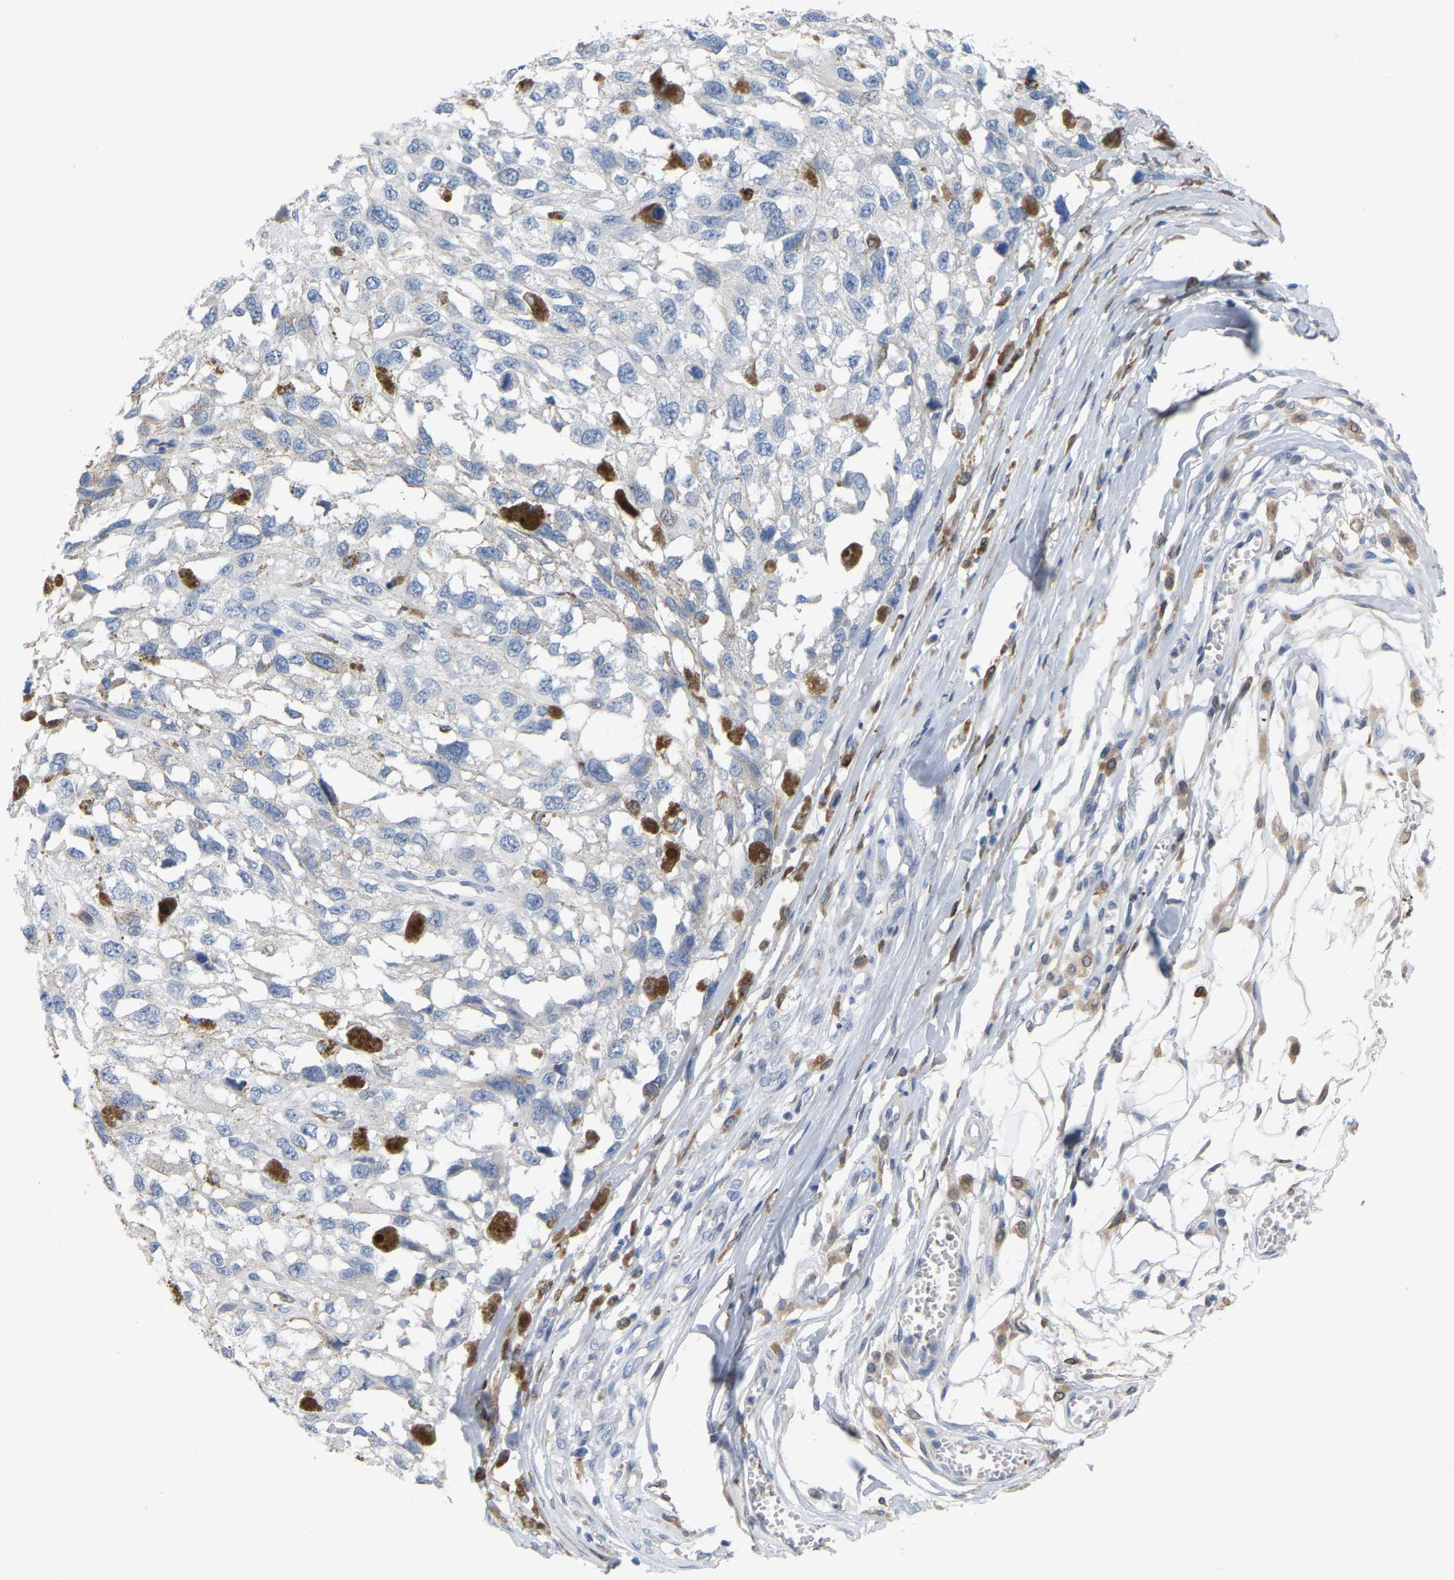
{"staining": {"intensity": "negative", "quantity": "none", "location": "none"}, "tissue": "melanoma", "cell_type": "Tumor cells", "image_type": "cancer", "snomed": [{"axis": "morphology", "description": "Malignant melanoma, Metastatic site"}, {"axis": "topography", "description": "Lymph node"}], "caption": "Tumor cells show no significant staining in melanoma.", "gene": "PTGS1", "patient": {"sex": "male", "age": 59}}